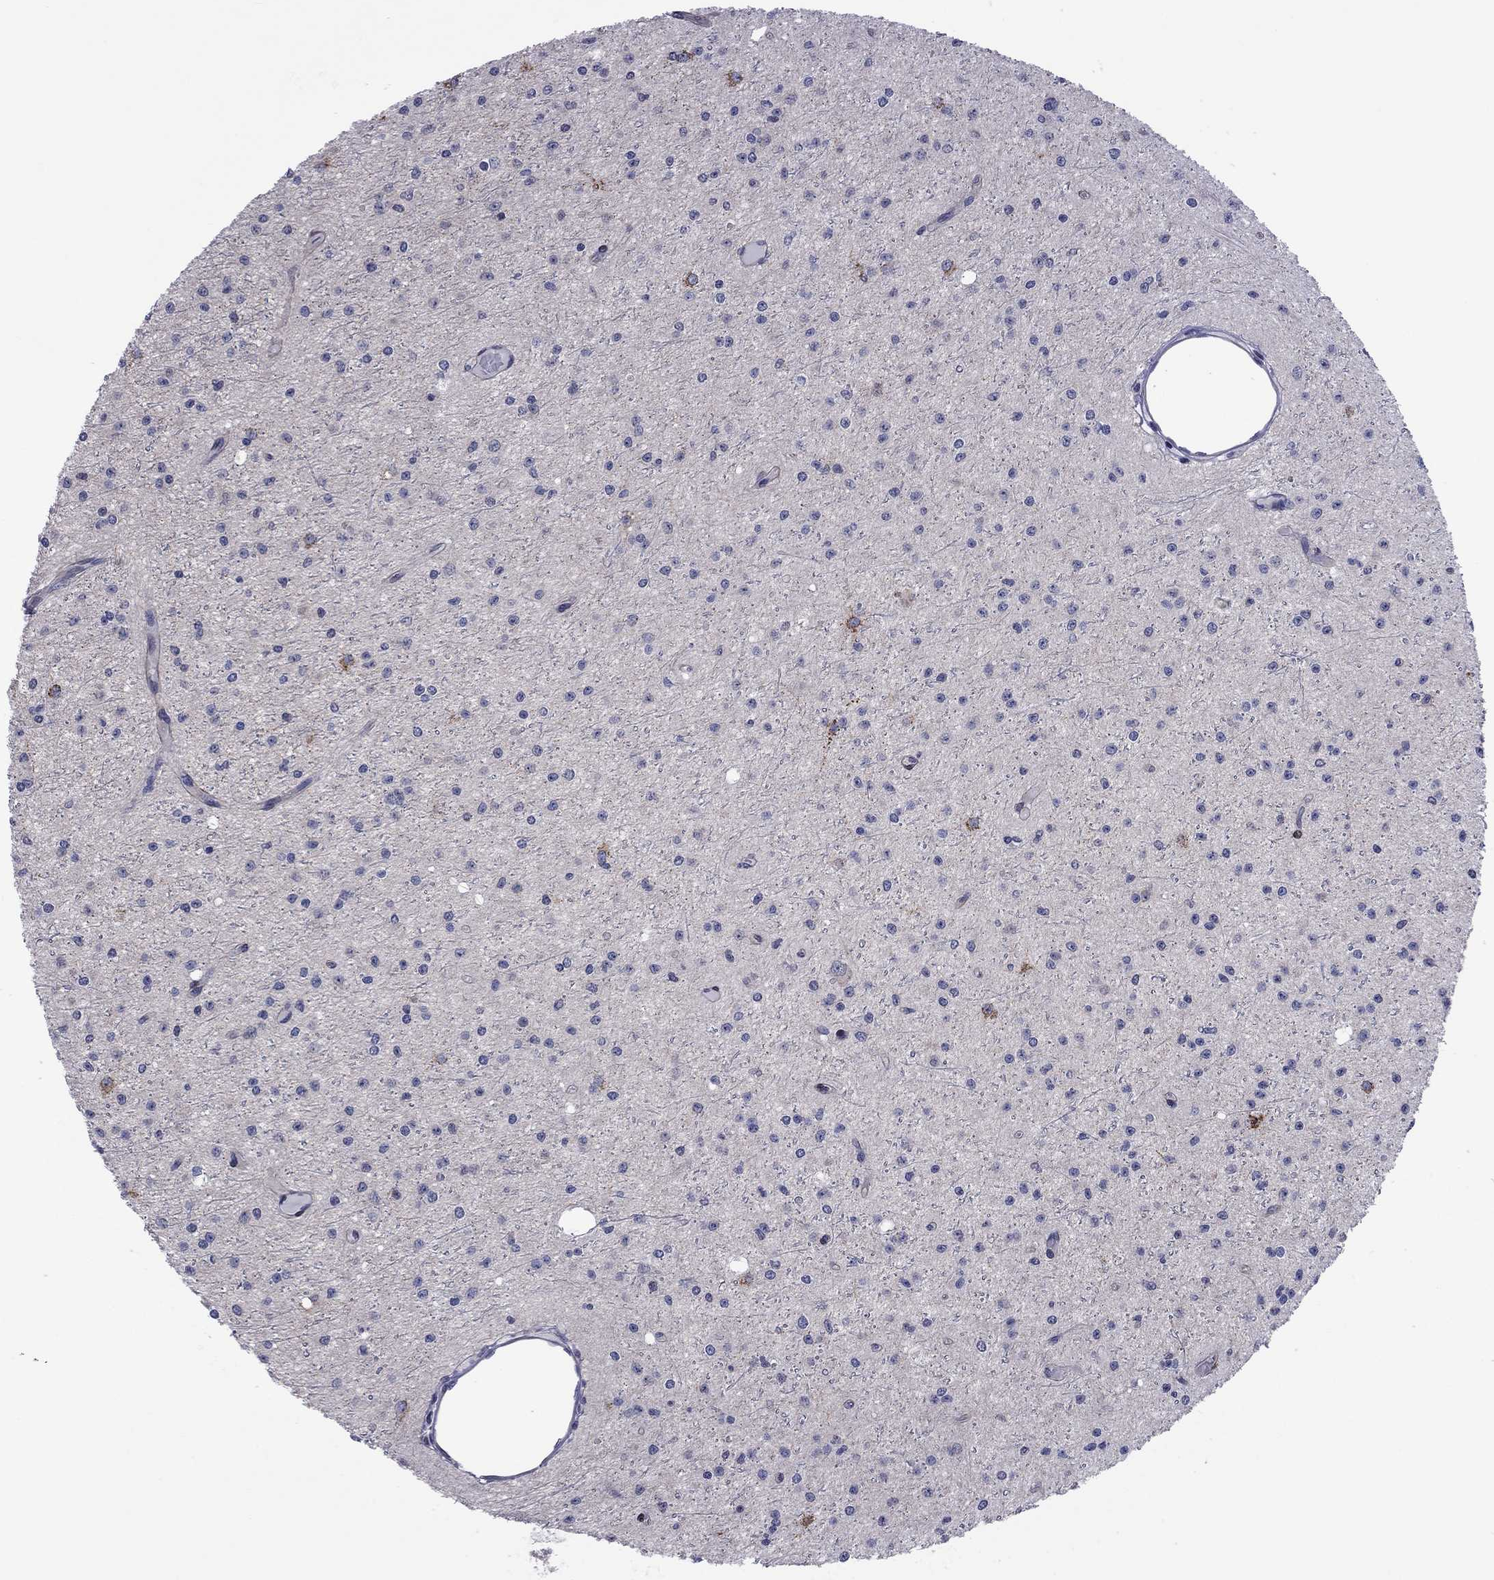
{"staining": {"intensity": "negative", "quantity": "none", "location": "none"}, "tissue": "glioma", "cell_type": "Tumor cells", "image_type": "cancer", "snomed": [{"axis": "morphology", "description": "Glioma, malignant, Low grade"}, {"axis": "topography", "description": "Brain"}], "caption": "High power microscopy histopathology image of an immunohistochemistry (IHC) image of low-grade glioma (malignant), revealing no significant expression in tumor cells. Brightfield microscopy of immunohistochemistry (IHC) stained with DAB (3,3'-diaminobenzidine) (brown) and hematoxylin (blue), captured at high magnification.", "gene": "POU5F2", "patient": {"sex": "male", "age": 27}}